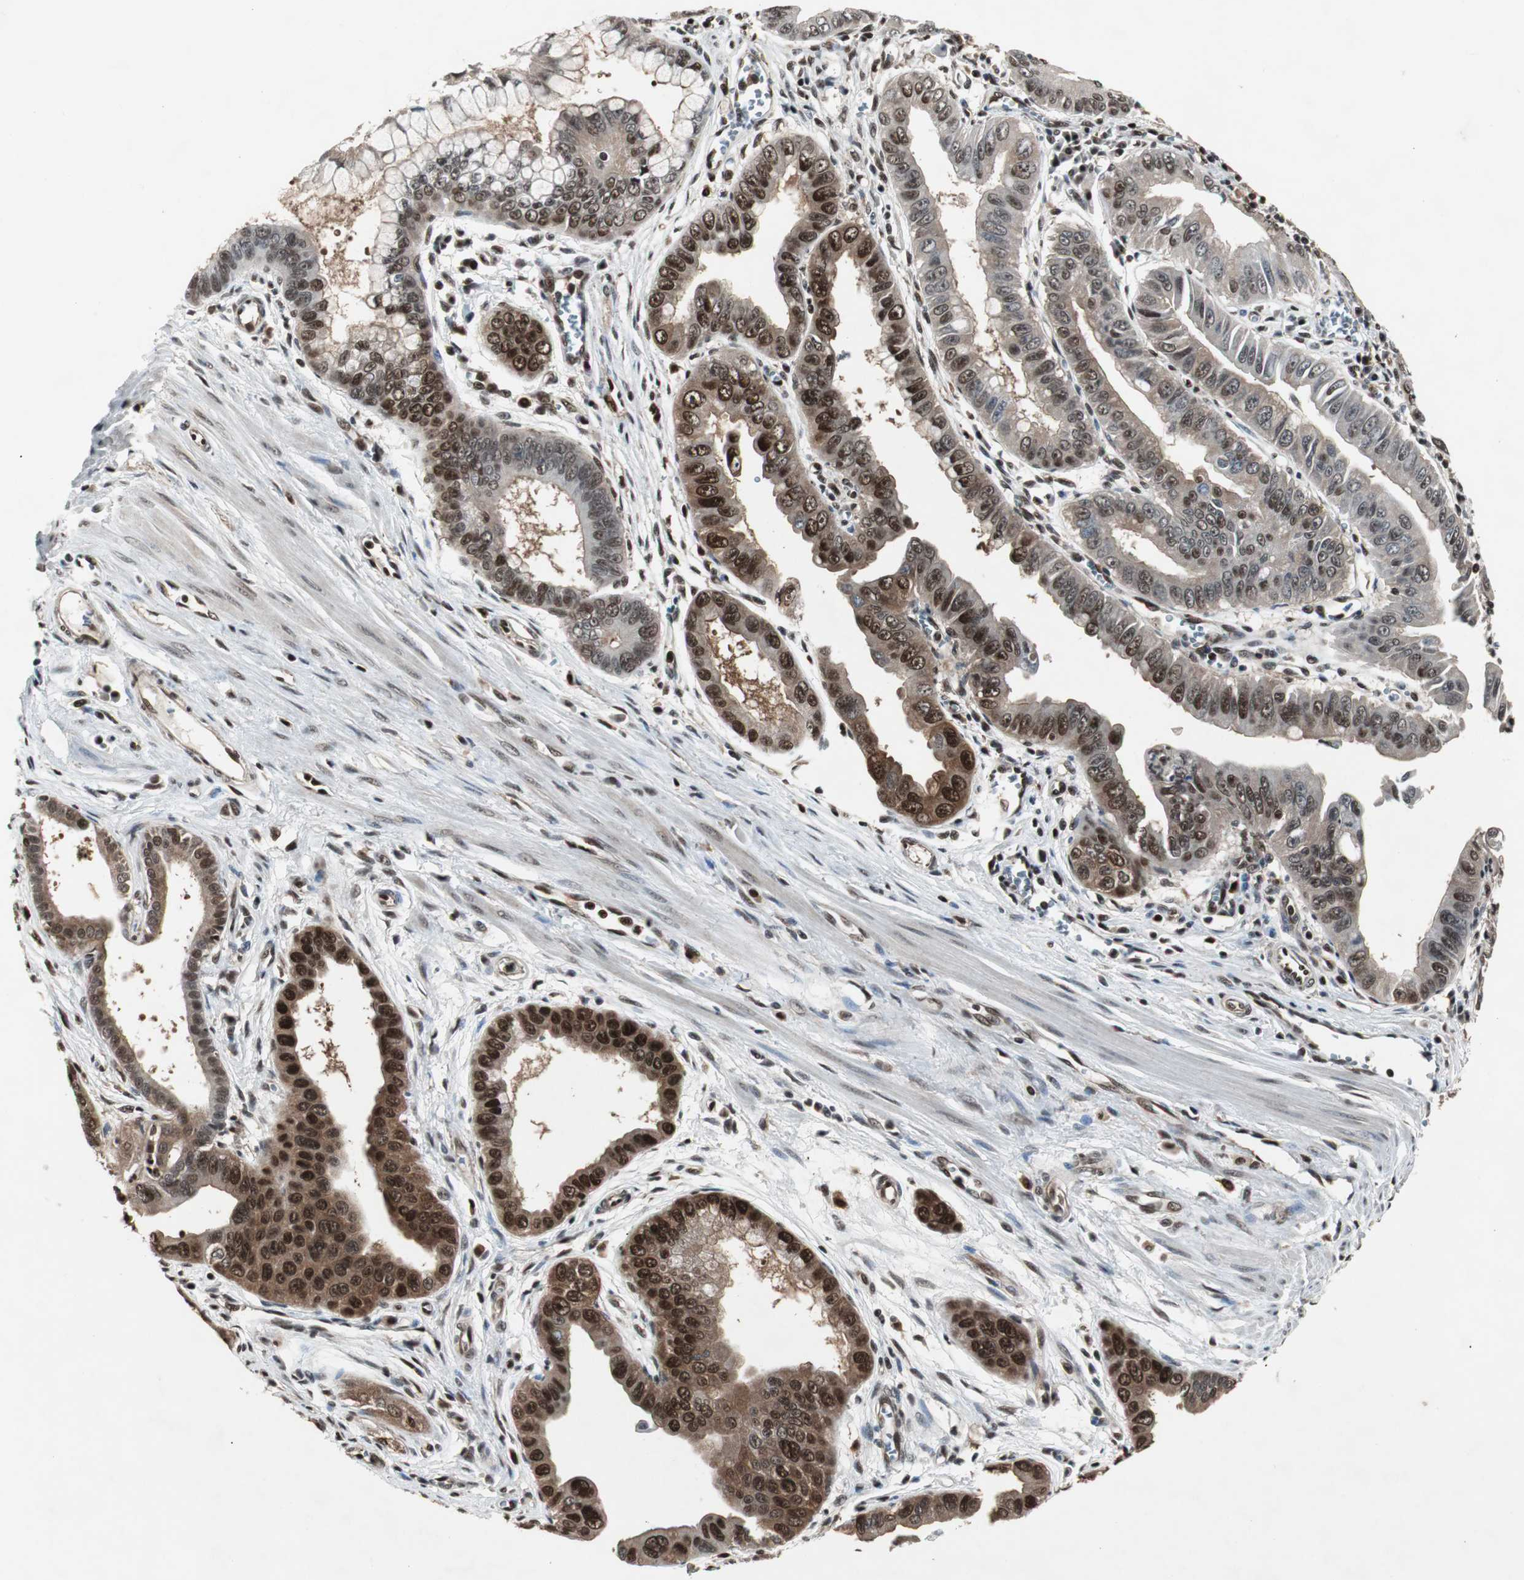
{"staining": {"intensity": "strong", "quantity": ">75%", "location": "cytoplasmic/membranous,nuclear"}, "tissue": "pancreatic cancer", "cell_type": "Tumor cells", "image_type": "cancer", "snomed": [{"axis": "morphology", "description": "Normal tissue, NOS"}, {"axis": "topography", "description": "Lymph node"}], "caption": "Protein staining of pancreatic cancer tissue demonstrates strong cytoplasmic/membranous and nuclear expression in about >75% of tumor cells.", "gene": "ACLY", "patient": {"sex": "male", "age": 50}}